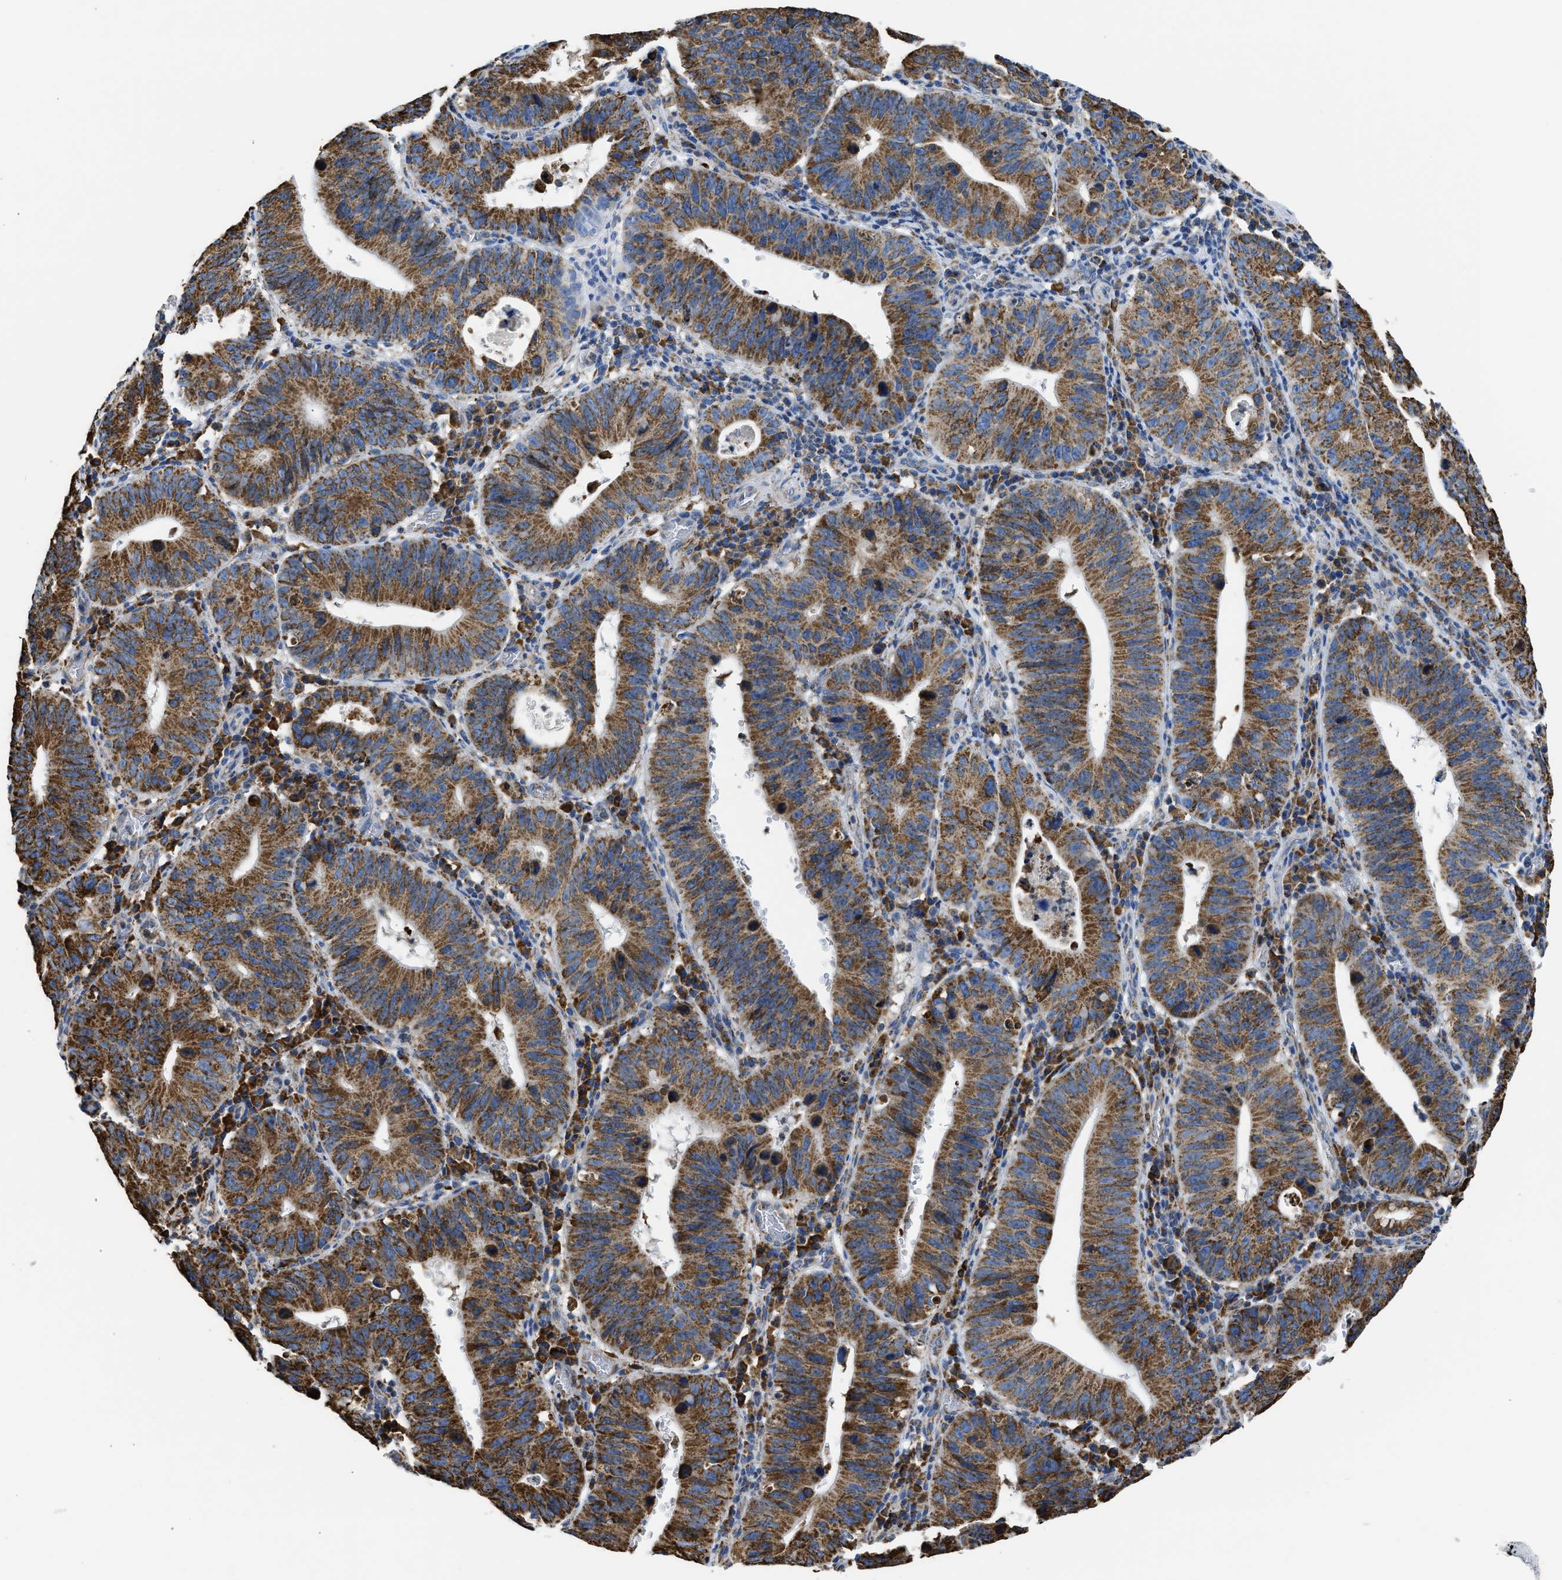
{"staining": {"intensity": "strong", "quantity": ">75%", "location": "cytoplasmic/membranous"}, "tissue": "stomach cancer", "cell_type": "Tumor cells", "image_type": "cancer", "snomed": [{"axis": "morphology", "description": "Adenocarcinoma, NOS"}, {"axis": "topography", "description": "Stomach"}], "caption": "Immunohistochemistry (IHC) histopathology image of human stomach adenocarcinoma stained for a protein (brown), which exhibits high levels of strong cytoplasmic/membranous staining in about >75% of tumor cells.", "gene": "CYCS", "patient": {"sex": "male", "age": 59}}